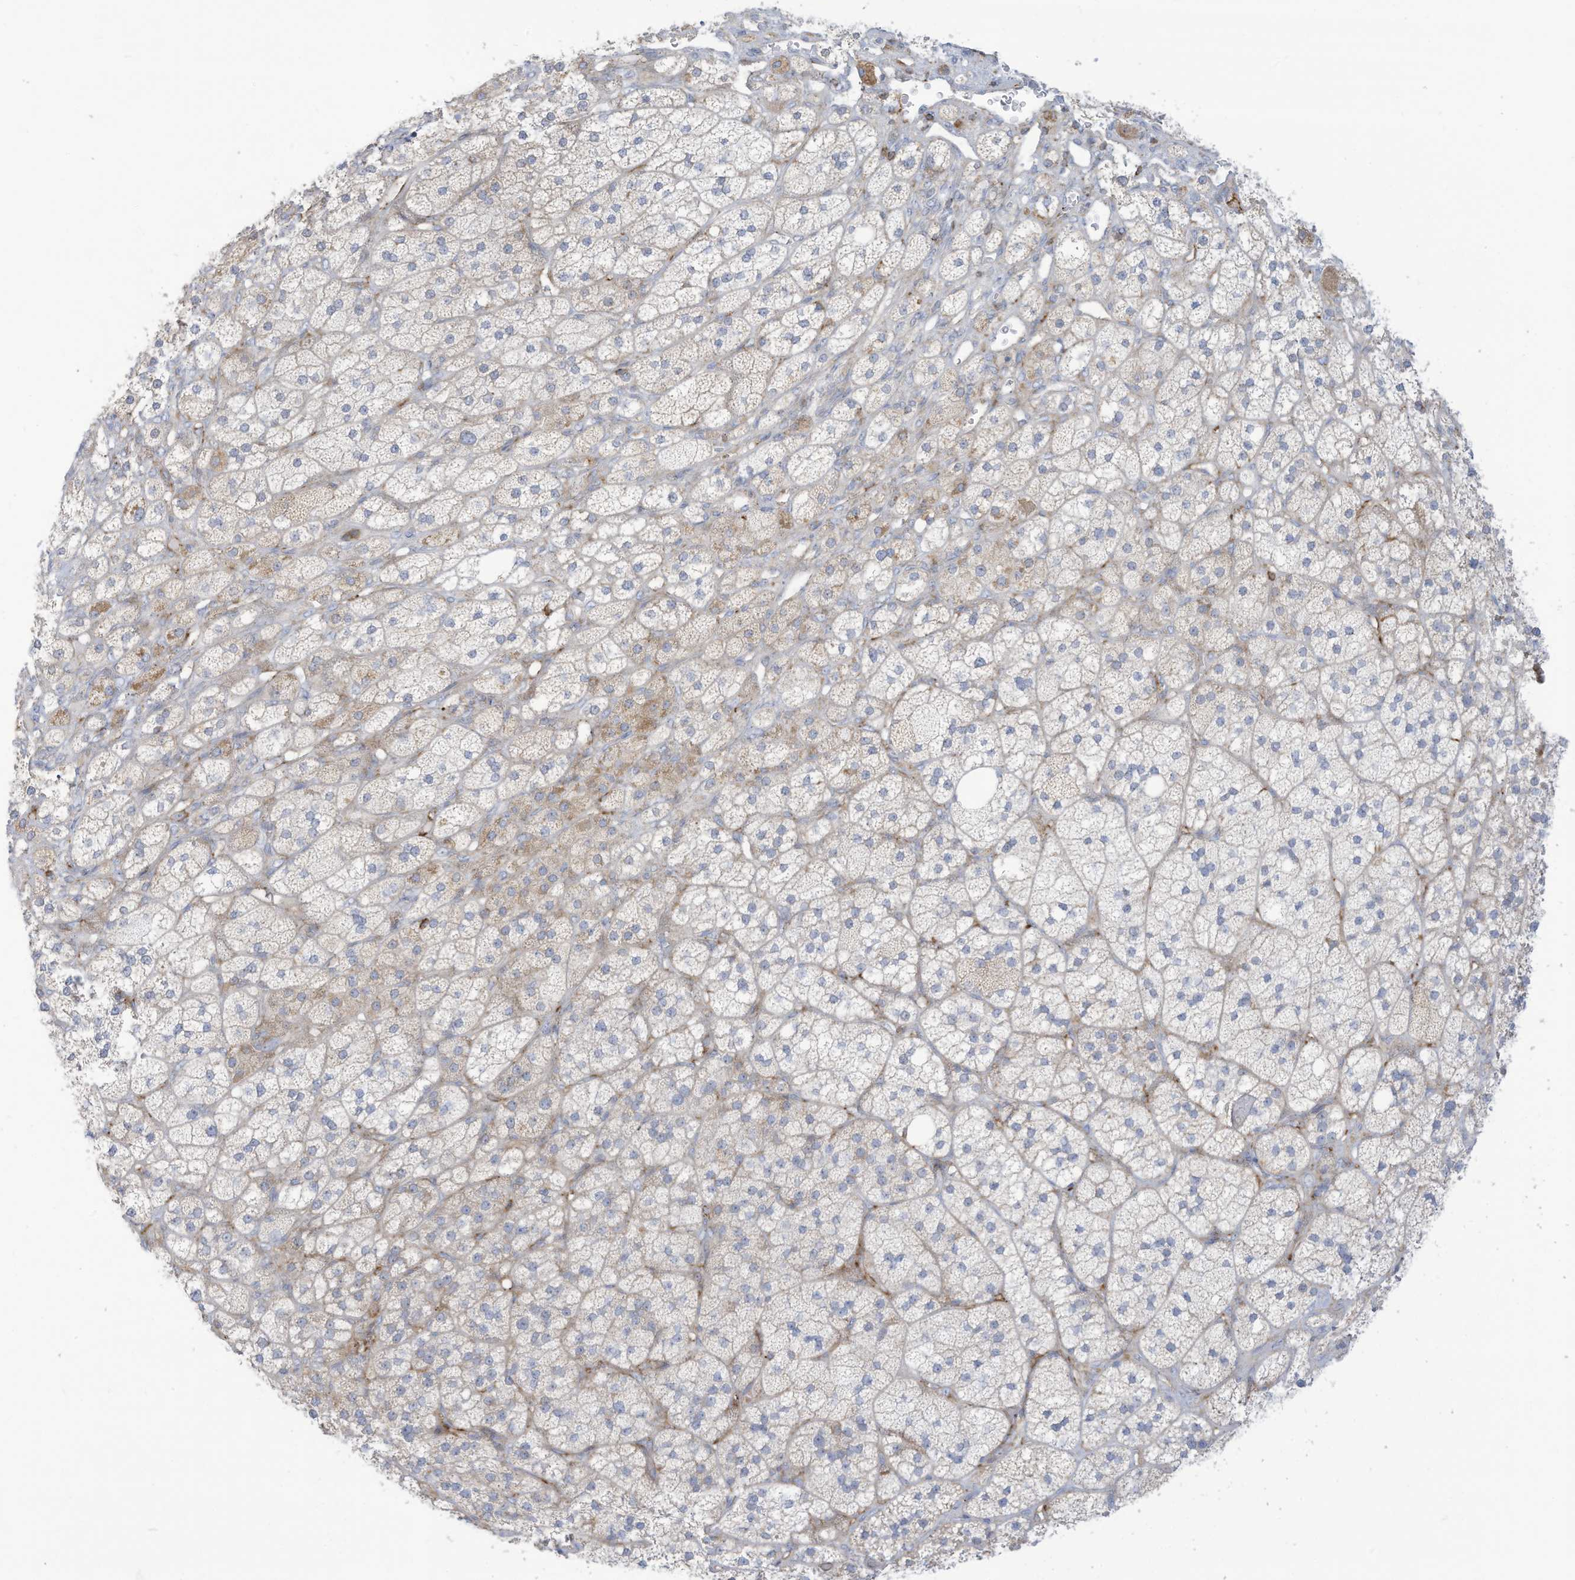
{"staining": {"intensity": "moderate", "quantity": "<25%", "location": "cytoplasmic/membranous"}, "tissue": "adrenal gland", "cell_type": "Glandular cells", "image_type": "normal", "snomed": [{"axis": "morphology", "description": "Normal tissue, NOS"}, {"axis": "topography", "description": "Adrenal gland"}], "caption": "This image demonstrates normal adrenal gland stained with immunohistochemistry to label a protein in brown. The cytoplasmic/membranous of glandular cells show moderate positivity for the protein. Nuclei are counter-stained blue.", "gene": "THNSL2", "patient": {"sex": "male", "age": 61}}